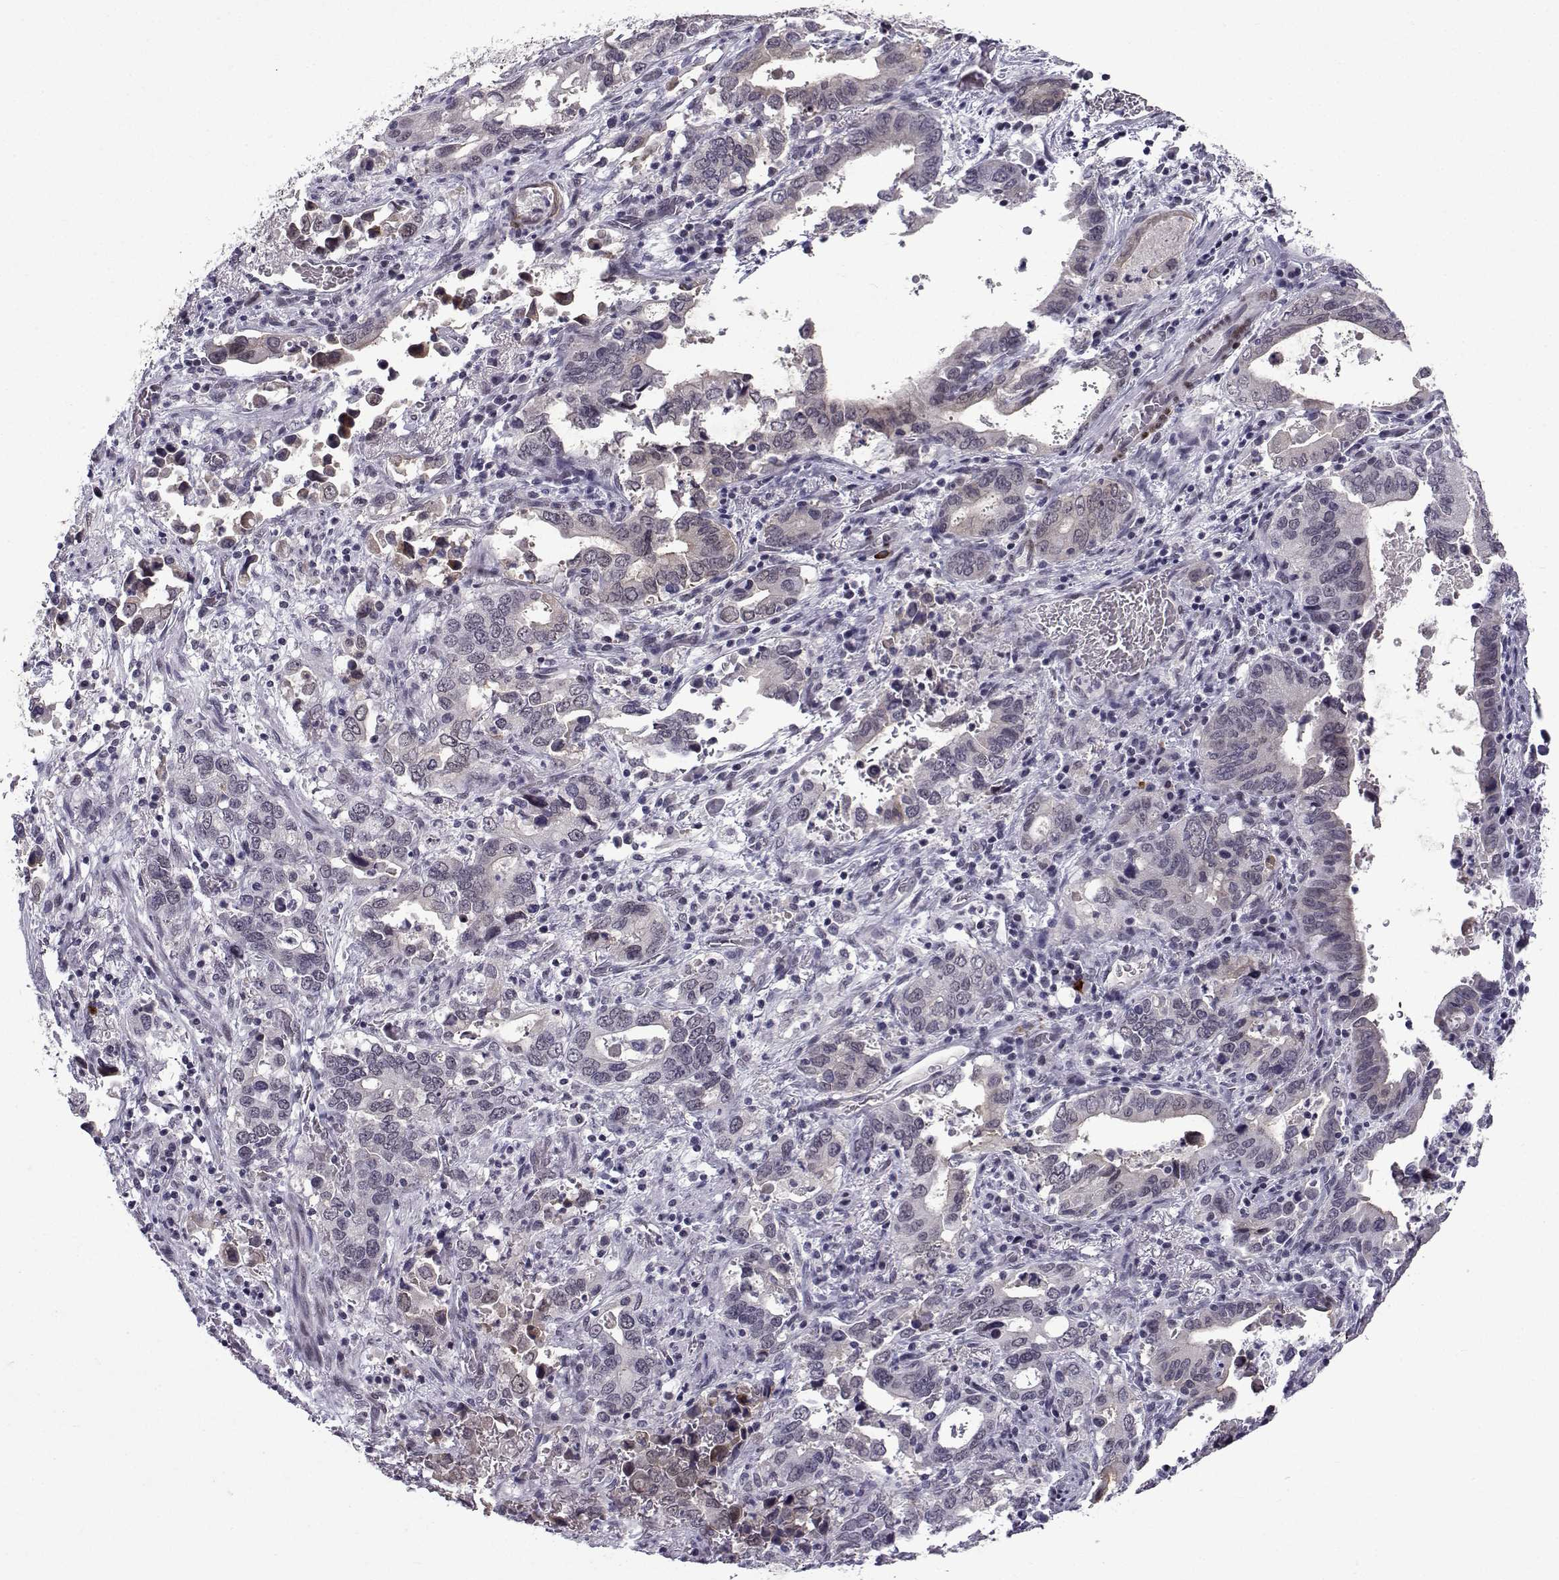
{"staining": {"intensity": "weak", "quantity": "<25%", "location": "nuclear"}, "tissue": "stomach cancer", "cell_type": "Tumor cells", "image_type": "cancer", "snomed": [{"axis": "morphology", "description": "Adenocarcinoma, NOS"}, {"axis": "topography", "description": "Stomach, upper"}], "caption": "The photomicrograph reveals no significant expression in tumor cells of stomach cancer. The staining was performed using DAB to visualize the protein expression in brown, while the nuclei were stained in blue with hematoxylin (Magnification: 20x).", "gene": "RBM24", "patient": {"sex": "male", "age": 74}}